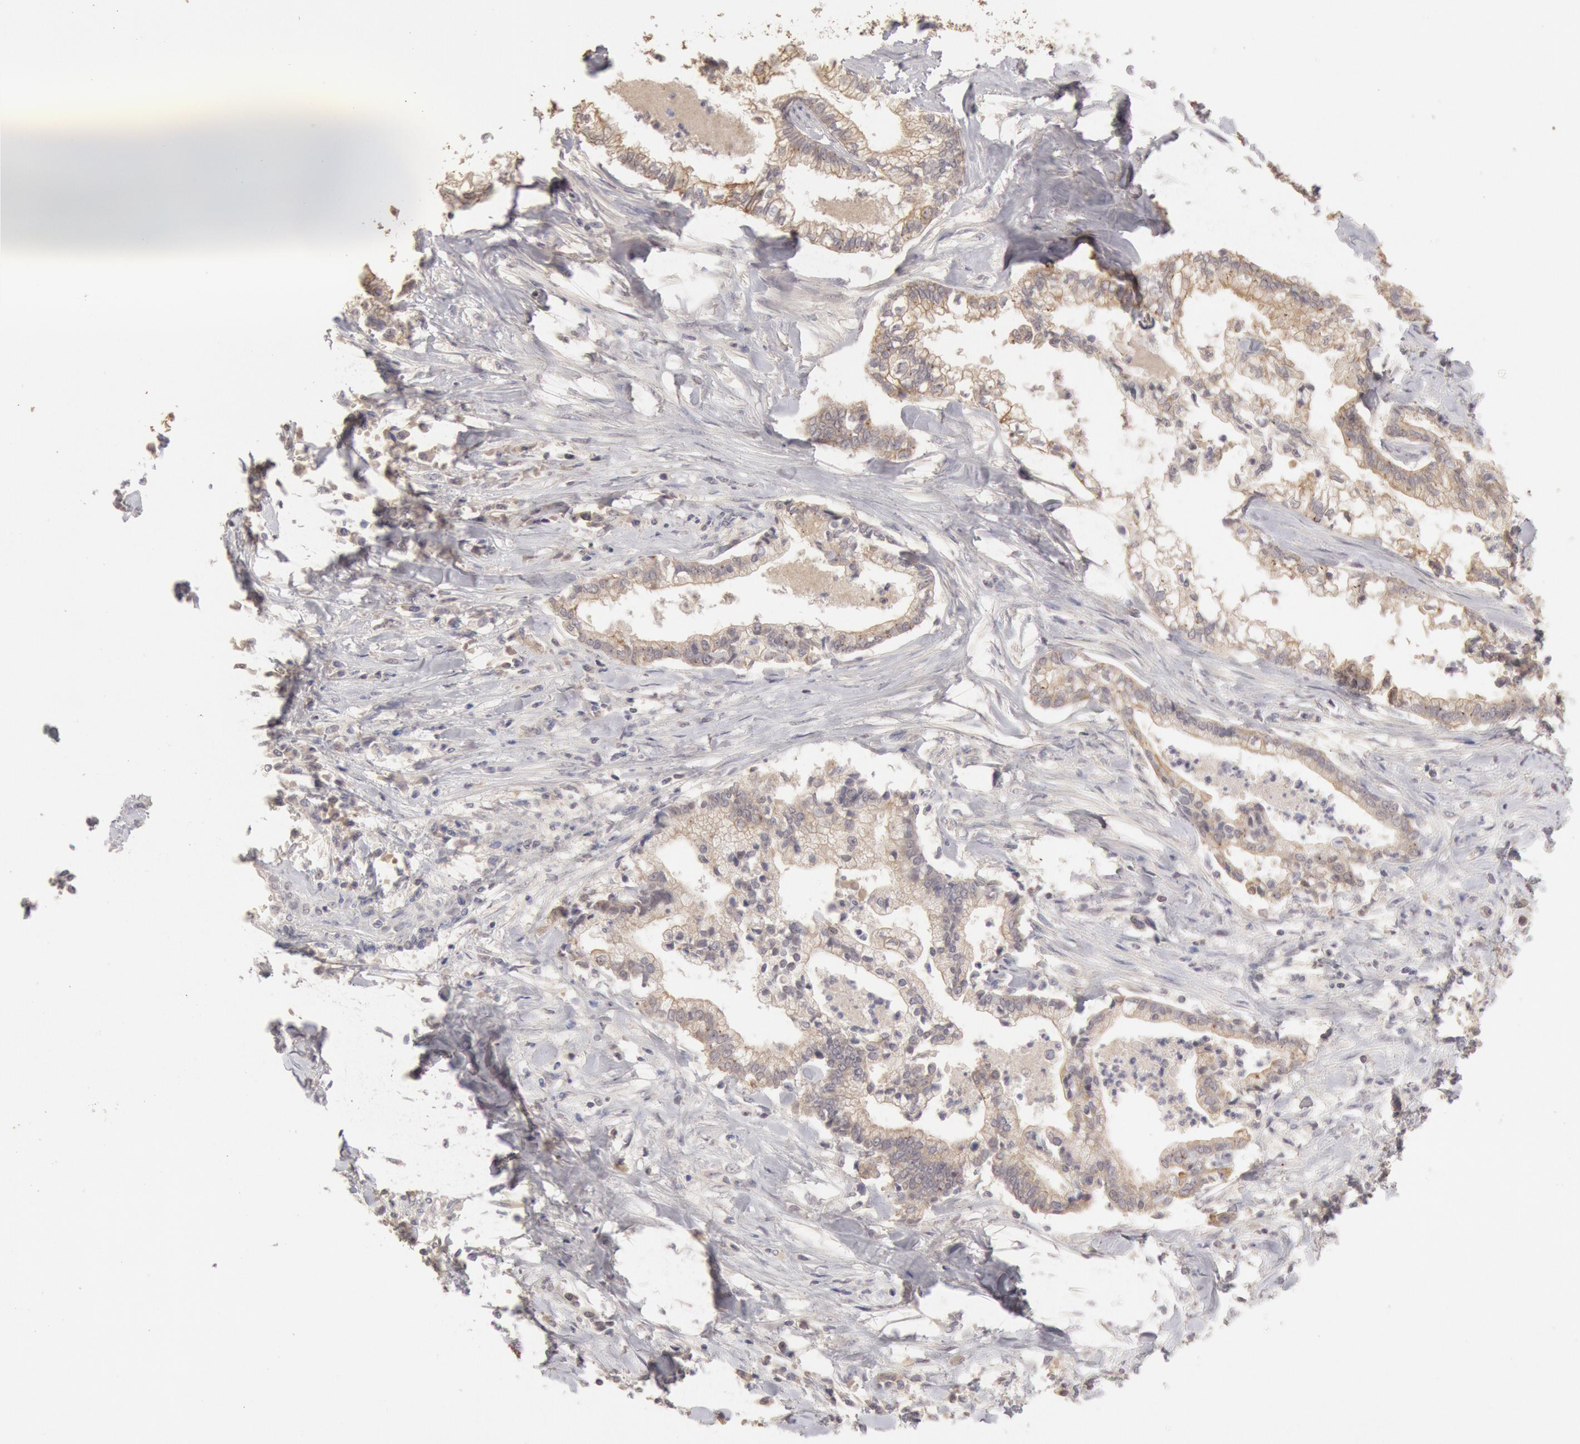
{"staining": {"intensity": "negative", "quantity": "none", "location": "none"}, "tissue": "liver cancer", "cell_type": "Tumor cells", "image_type": "cancer", "snomed": [{"axis": "morphology", "description": "Cholangiocarcinoma"}, {"axis": "topography", "description": "Liver"}], "caption": "Photomicrograph shows no protein positivity in tumor cells of liver cancer tissue.", "gene": "ZFP36L1", "patient": {"sex": "male", "age": 57}}